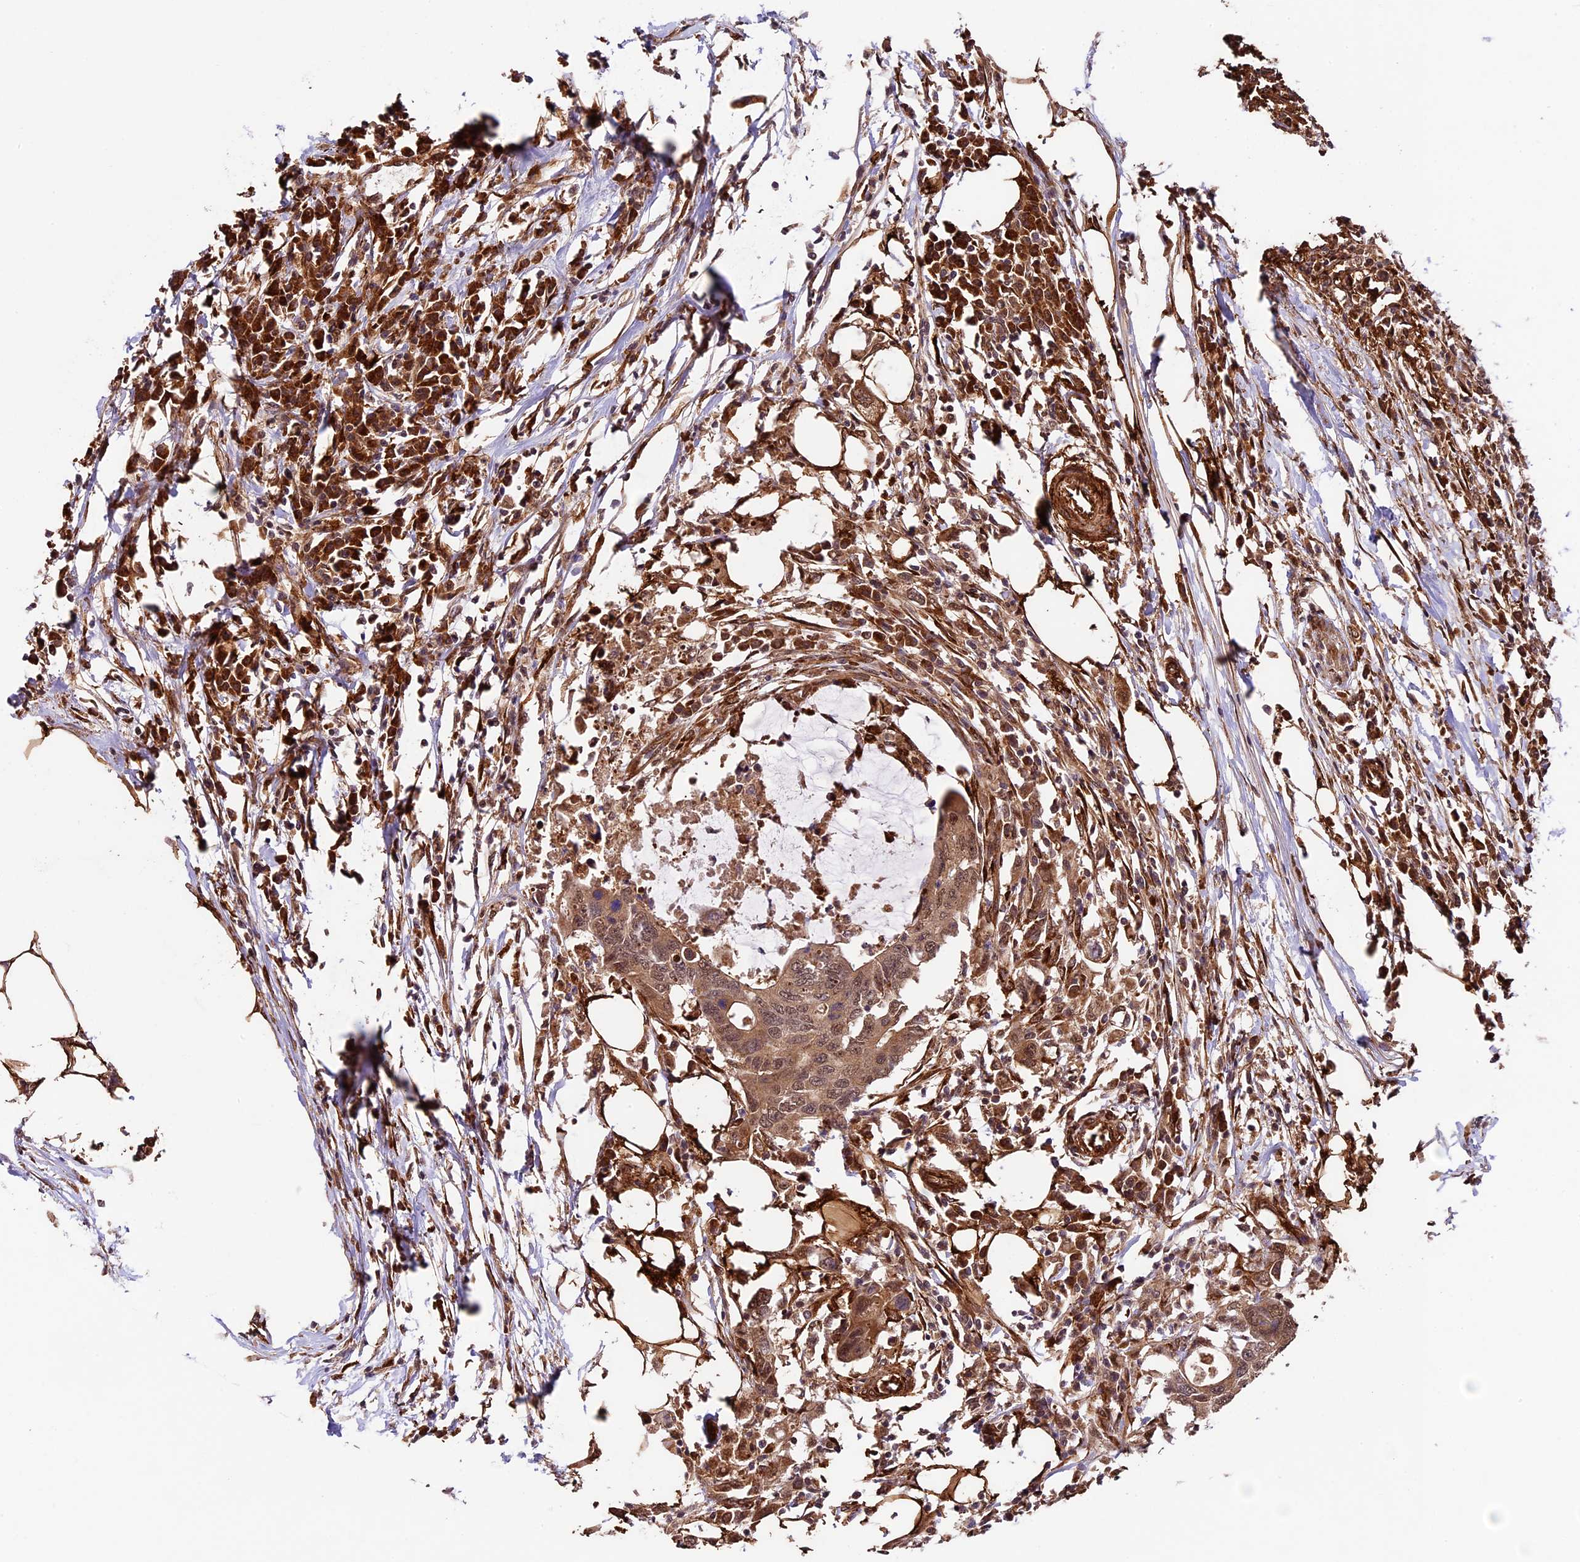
{"staining": {"intensity": "moderate", "quantity": ">75%", "location": "cytoplasmic/membranous,nuclear"}, "tissue": "colorectal cancer", "cell_type": "Tumor cells", "image_type": "cancer", "snomed": [{"axis": "morphology", "description": "Adenocarcinoma, NOS"}, {"axis": "topography", "description": "Colon"}], "caption": "Brown immunohistochemical staining in colorectal cancer (adenocarcinoma) shows moderate cytoplasmic/membranous and nuclear staining in approximately >75% of tumor cells.", "gene": "LSM7", "patient": {"sex": "male", "age": 71}}